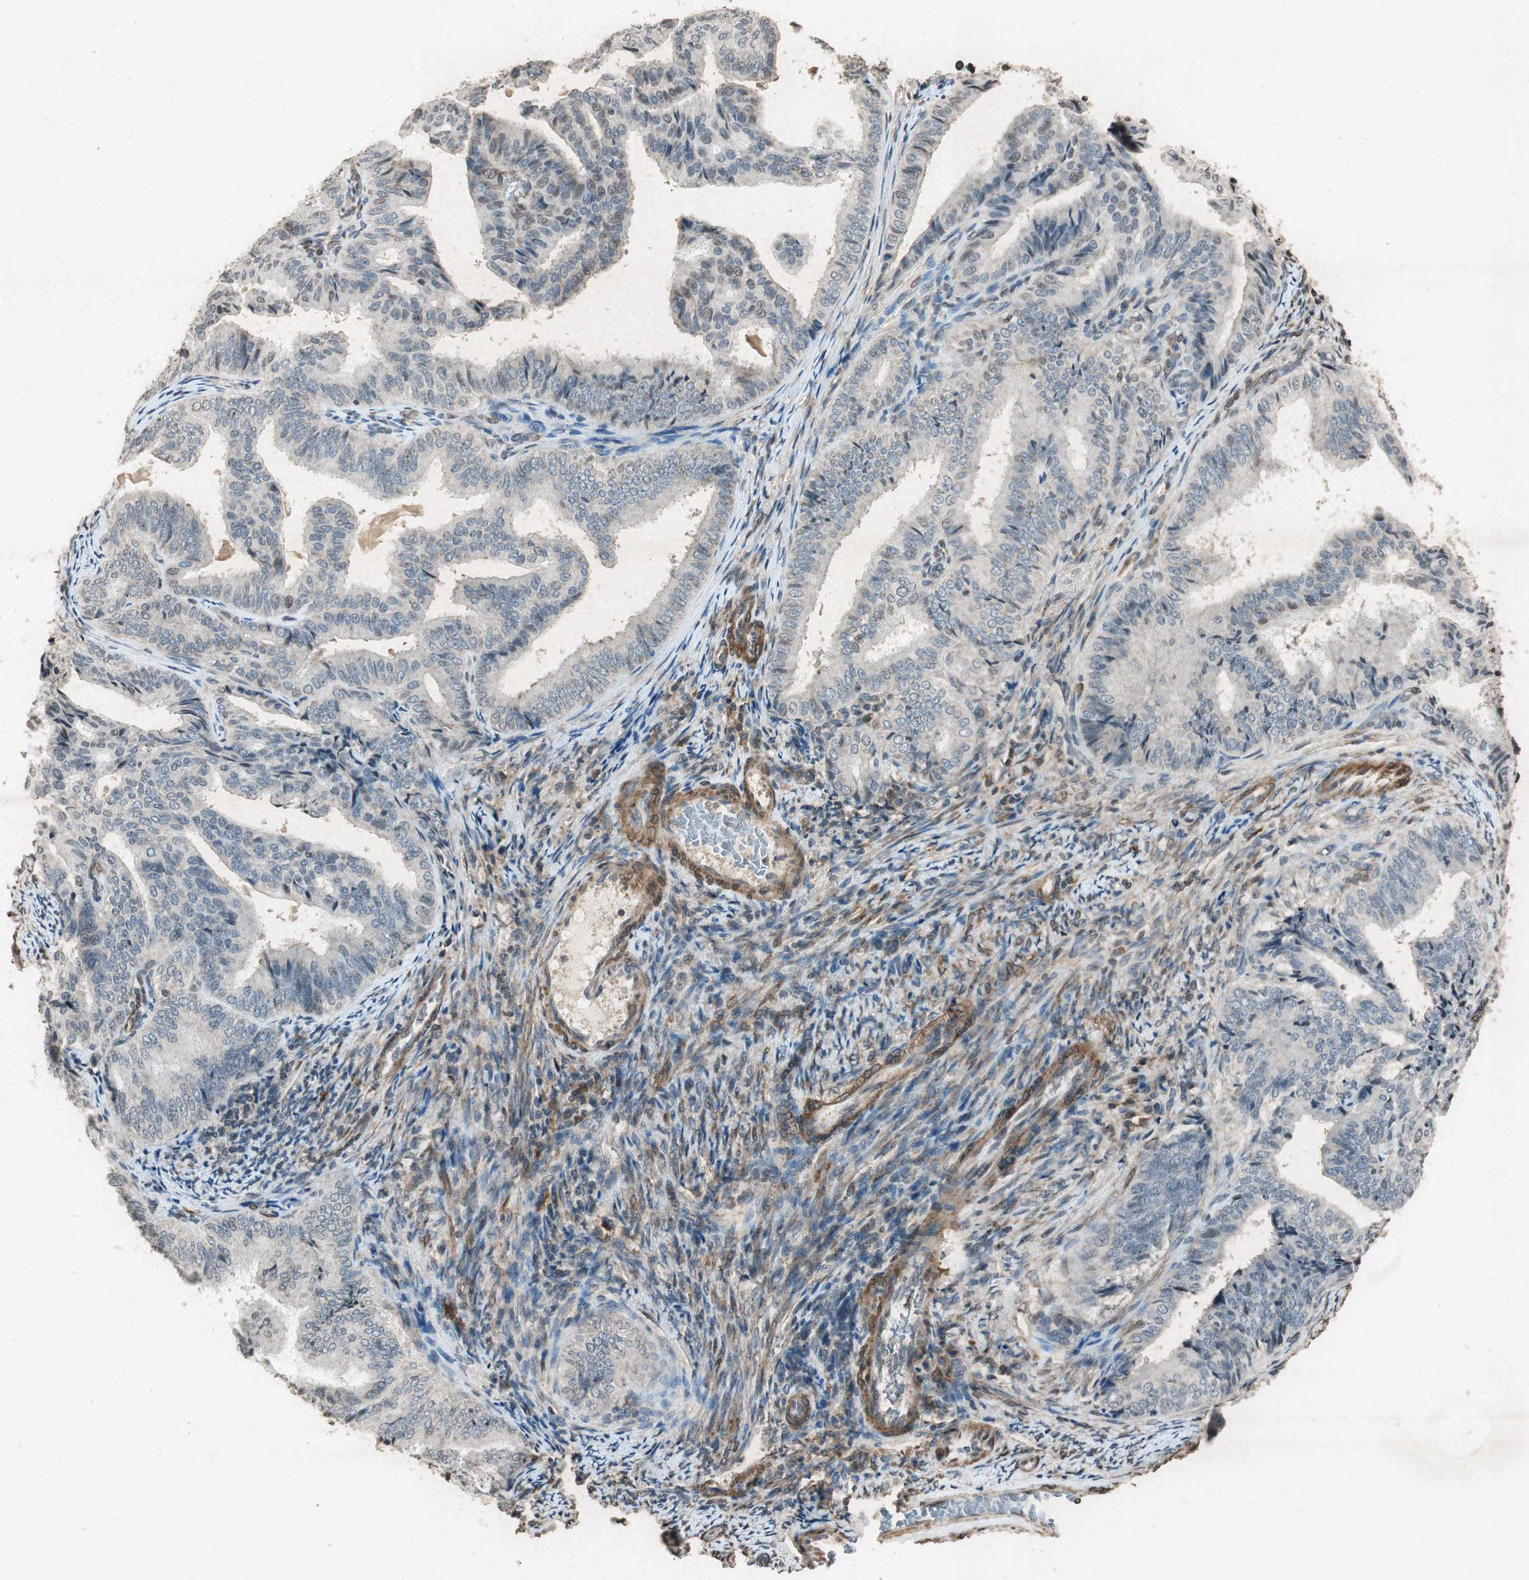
{"staining": {"intensity": "negative", "quantity": "none", "location": "none"}, "tissue": "endometrial cancer", "cell_type": "Tumor cells", "image_type": "cancer", "snomed": [{"axis": "morphology", "description": "Adenocarcinoma, NOS"}, {"axis": "topography", "description": "Endometrium"}], "caption": "Immunohistochemistry histopathology image of human adenocarcinoma (endometrial) stained for a protein (brown), which exhibits no positivity in tumor cells. (IHC, brightfield microscopy, high magnification).", "gene": "PRKG1", "patient": {"sex": "female", "age": 58}}